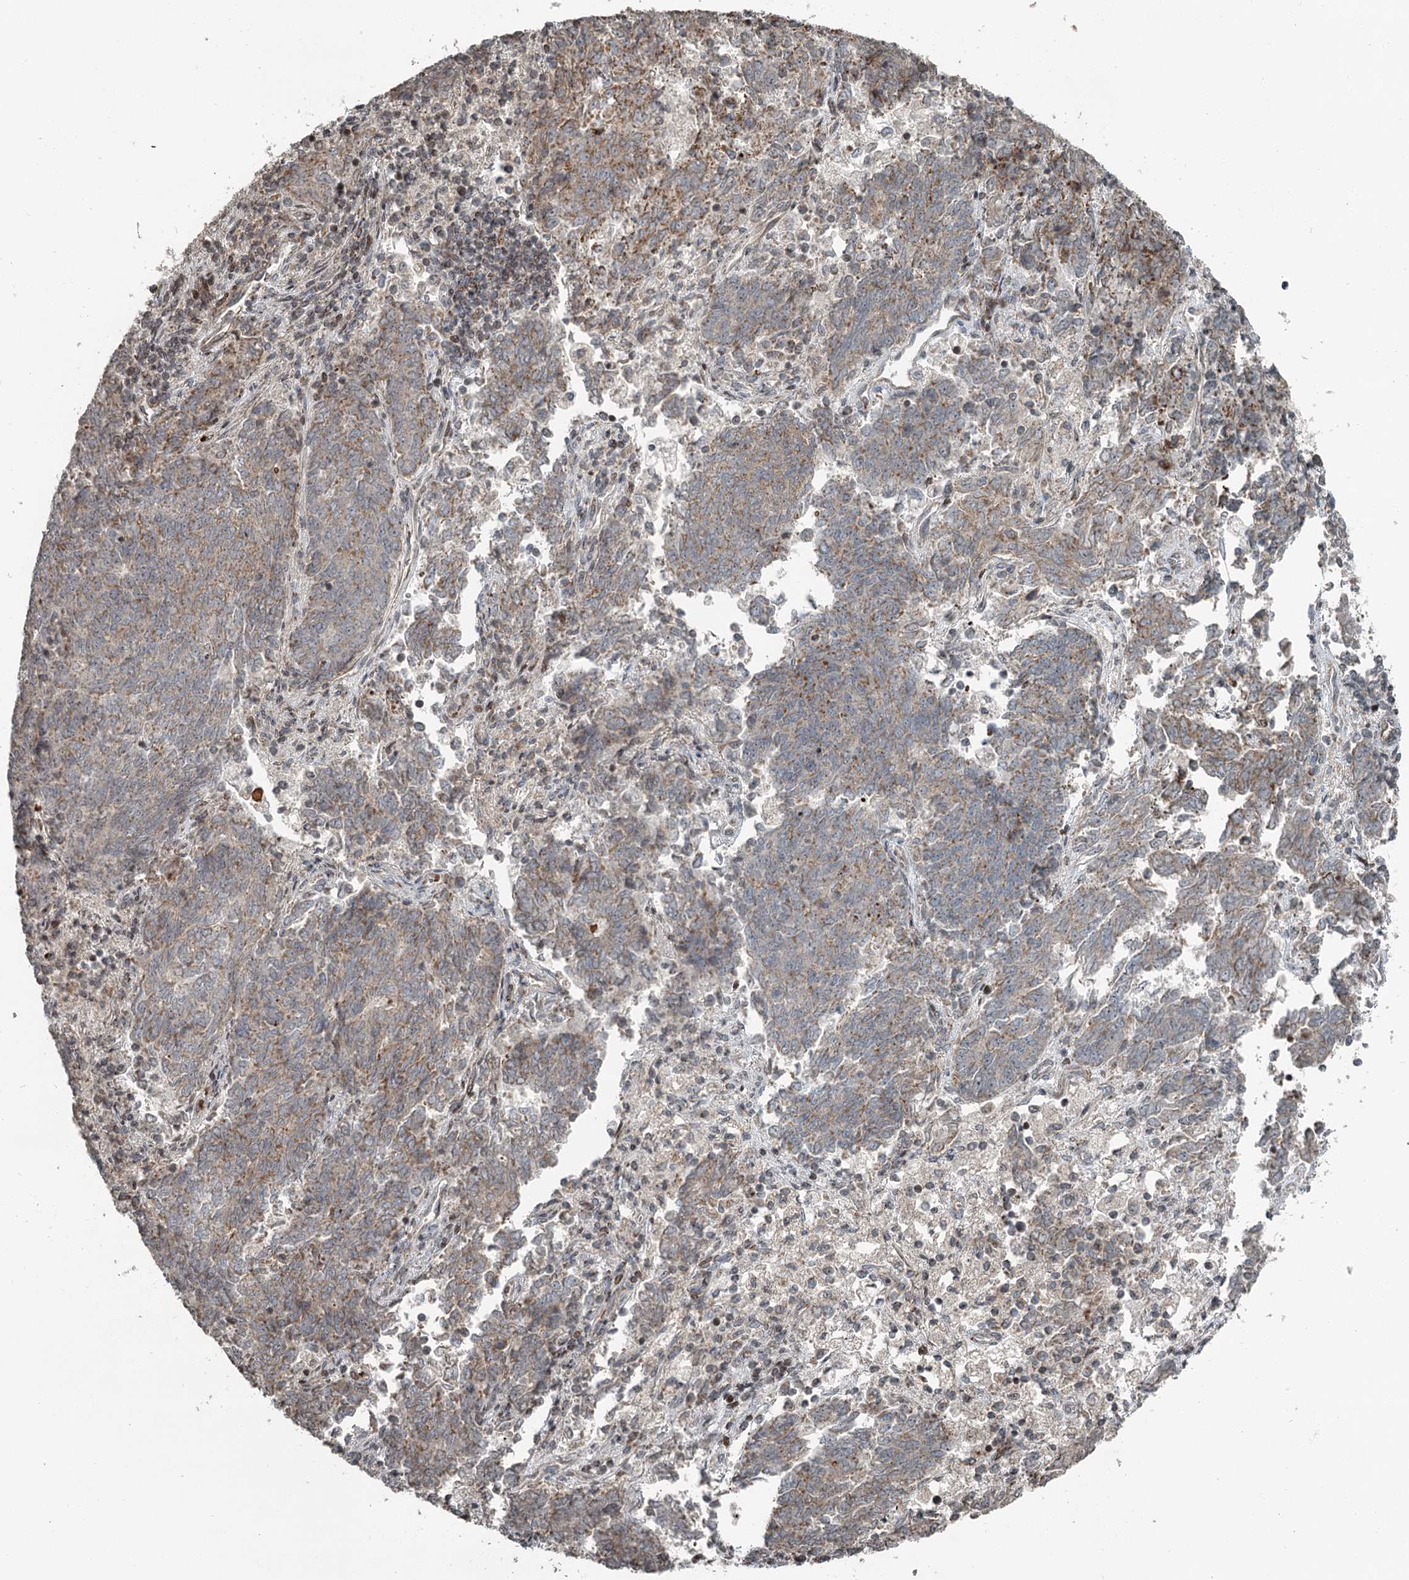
{"staining": {"intensity": "weak", "quantity": "25%-75%", "location": "cytoplasmic/membranous"}, "tissue": "endometrial cancer", "cell_type": "Tumor cells", "image_type": "cancer", "snomed": [{"axis": "morphology", "description": "Adenocarcinoma, NOS"}, {"axis": "topography", "description": "Endometrium"}], "caption": "Adenocarcinoma (endometrial) was stained to show a protein in brown. There is low levels of weak cytoplasmic/membranous staining in approximately 25%-75% of tumor cells.", "gene": "RASSF8", "patient": {"sex": "female", "age": 80}}